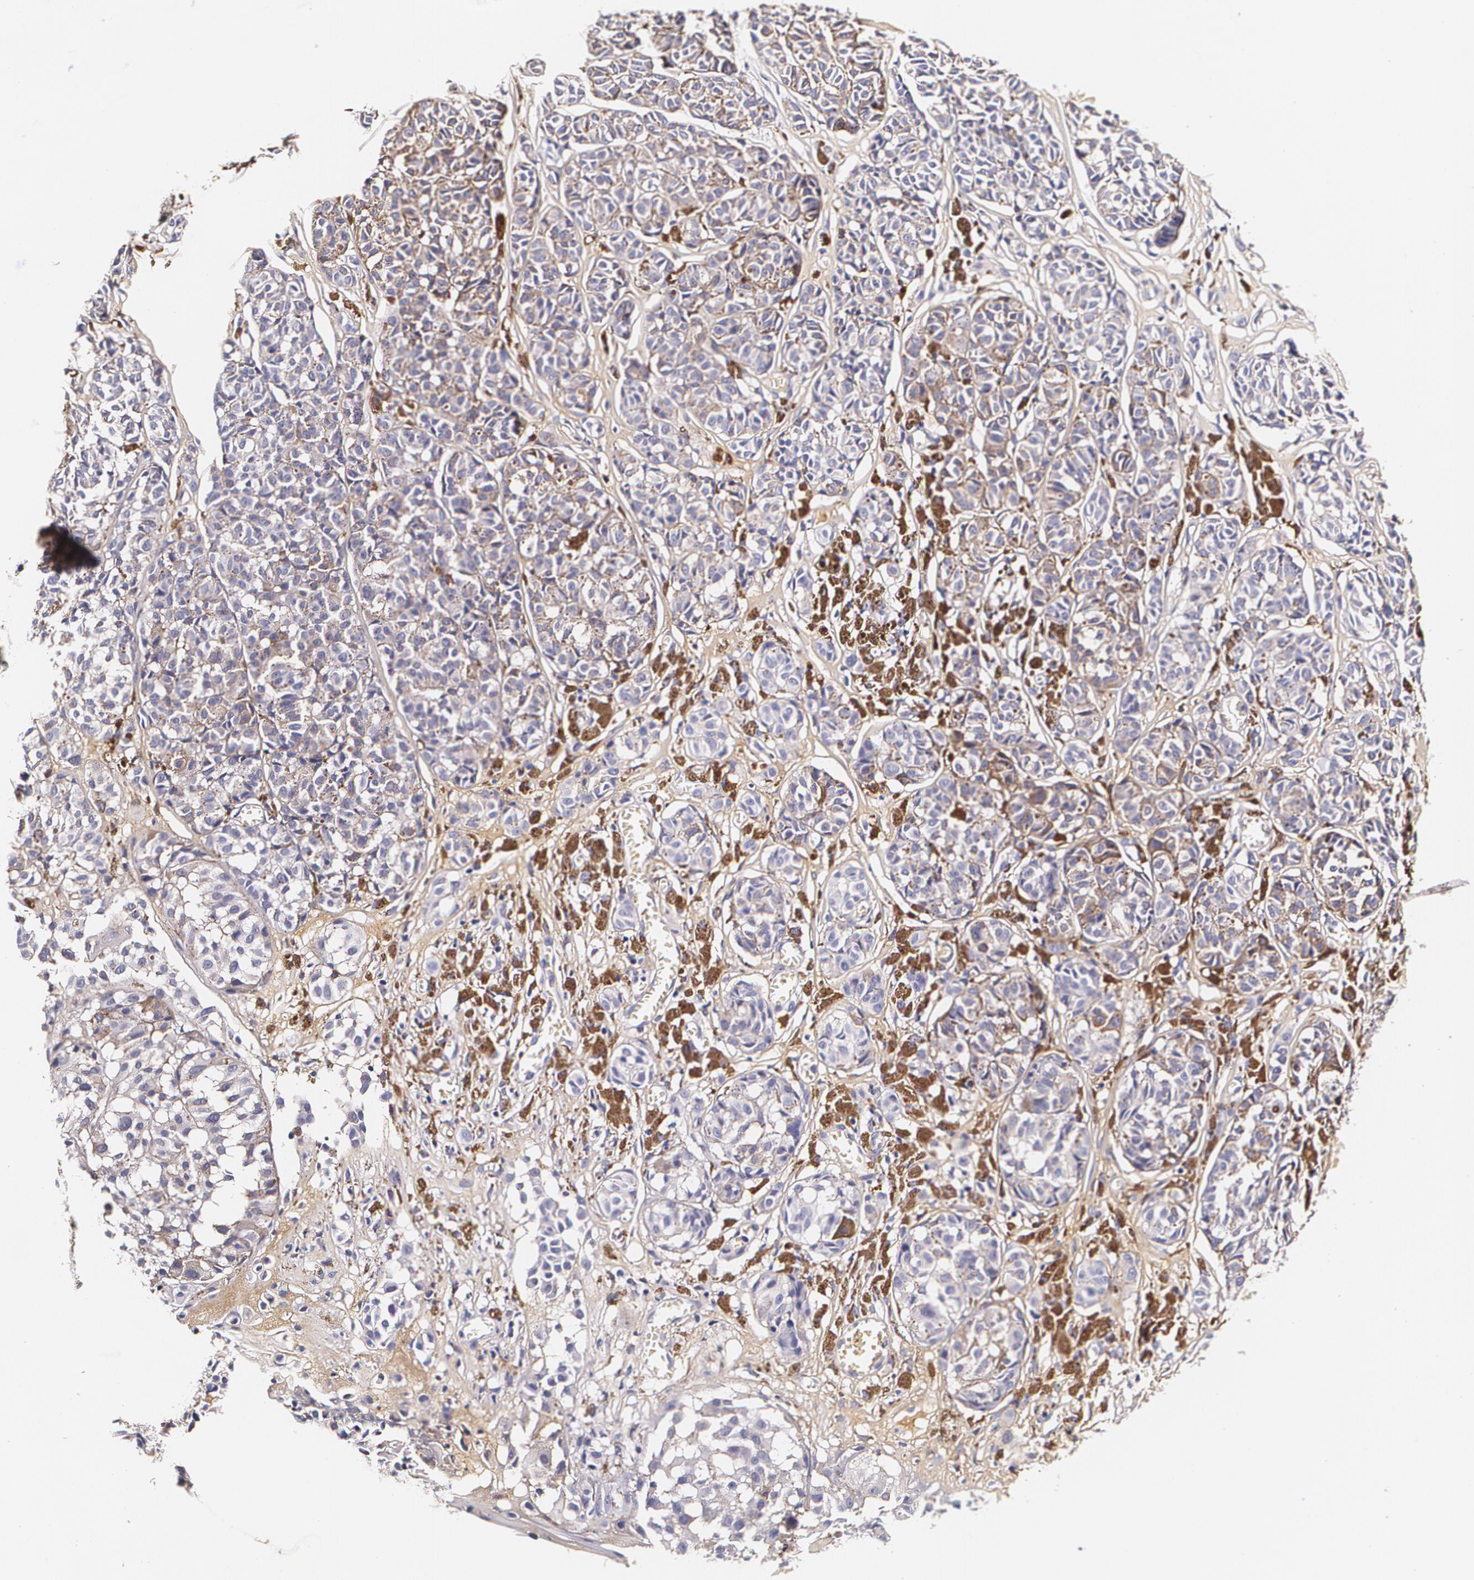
{"staining": {"intensity": "weak", "quantity": "25%-75%", "location": "cytoplasmic/membranous"}, "tissue": "melanoma", "cell_type": "Tumor cells", "image_type": "cancer", "snomed": [{"axis": "morphology", "description": "Malignant melanoma, NOS"}, {"axis": "topography", "description": "Skin"}], "caption": "Immunohistochemical staining of melanoma reveals weak cytoplasmic/membranous protein expression in approximately 25%-75% of tumor cells.", "gene": "TTR", "patient": {"sex": "male", "age": 76}}